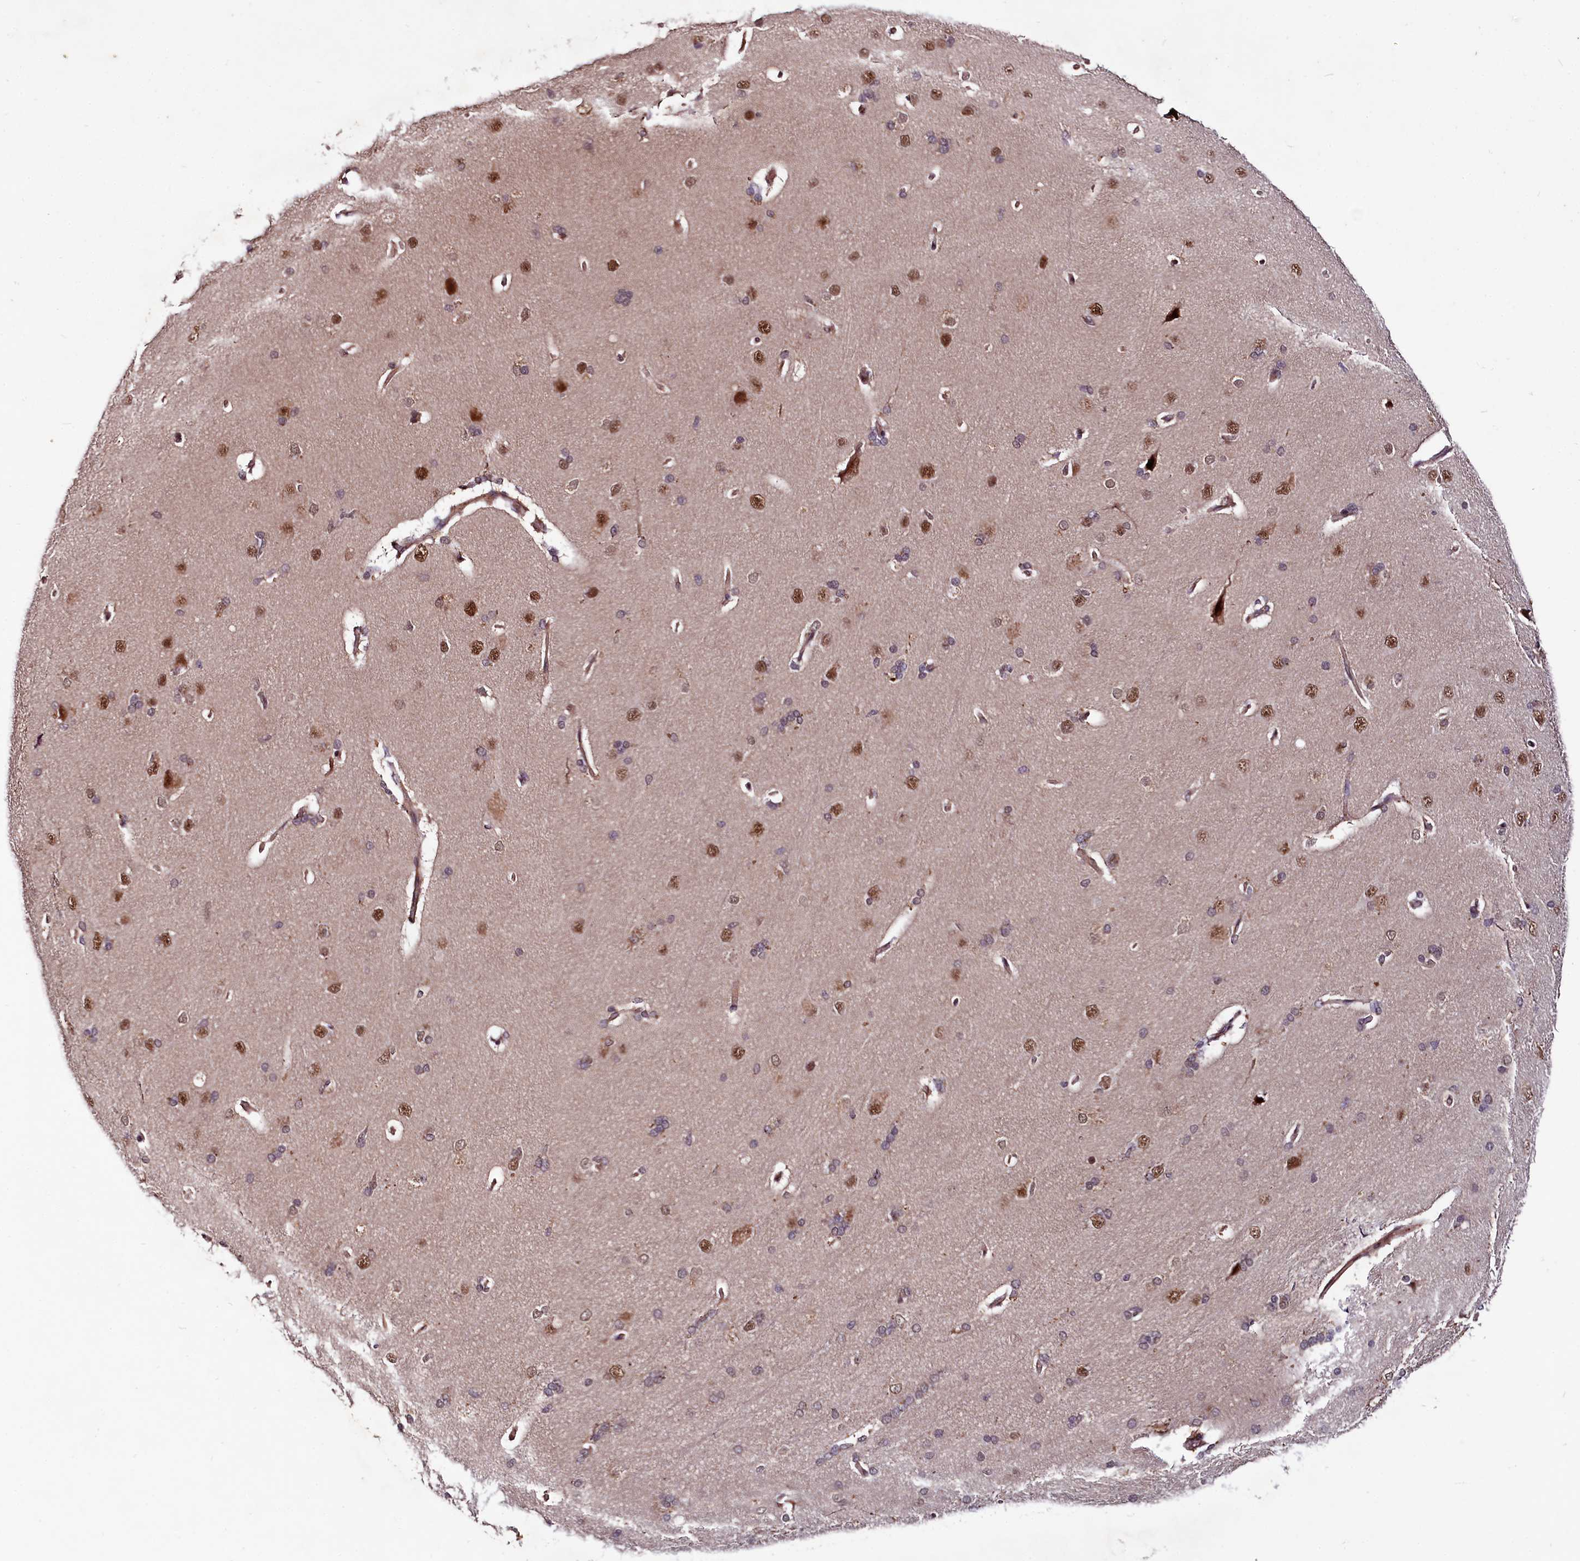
{"staining": {"intensity": "moderate", "quantity": ">75%", "location": "cytoplasmic/membranous,nuclear"}, "tissue": "cerebral cortex", "cell_type": "Endothelial cells", "image_type": "normal", "snomed": [{"axis": "morphology", "description": "Normal tissue, NOS"}, {"axis": "topography", "description": "Cerebral cortex"}], "caption": "A micrograph of human cerebral cortex stained for a protein exhibits moderate cytoplasmic/membranous,nuclear brown staining in endothelial cells.", "gene": "UBE3A", "patient": {"sex": "male", "age": 62}}